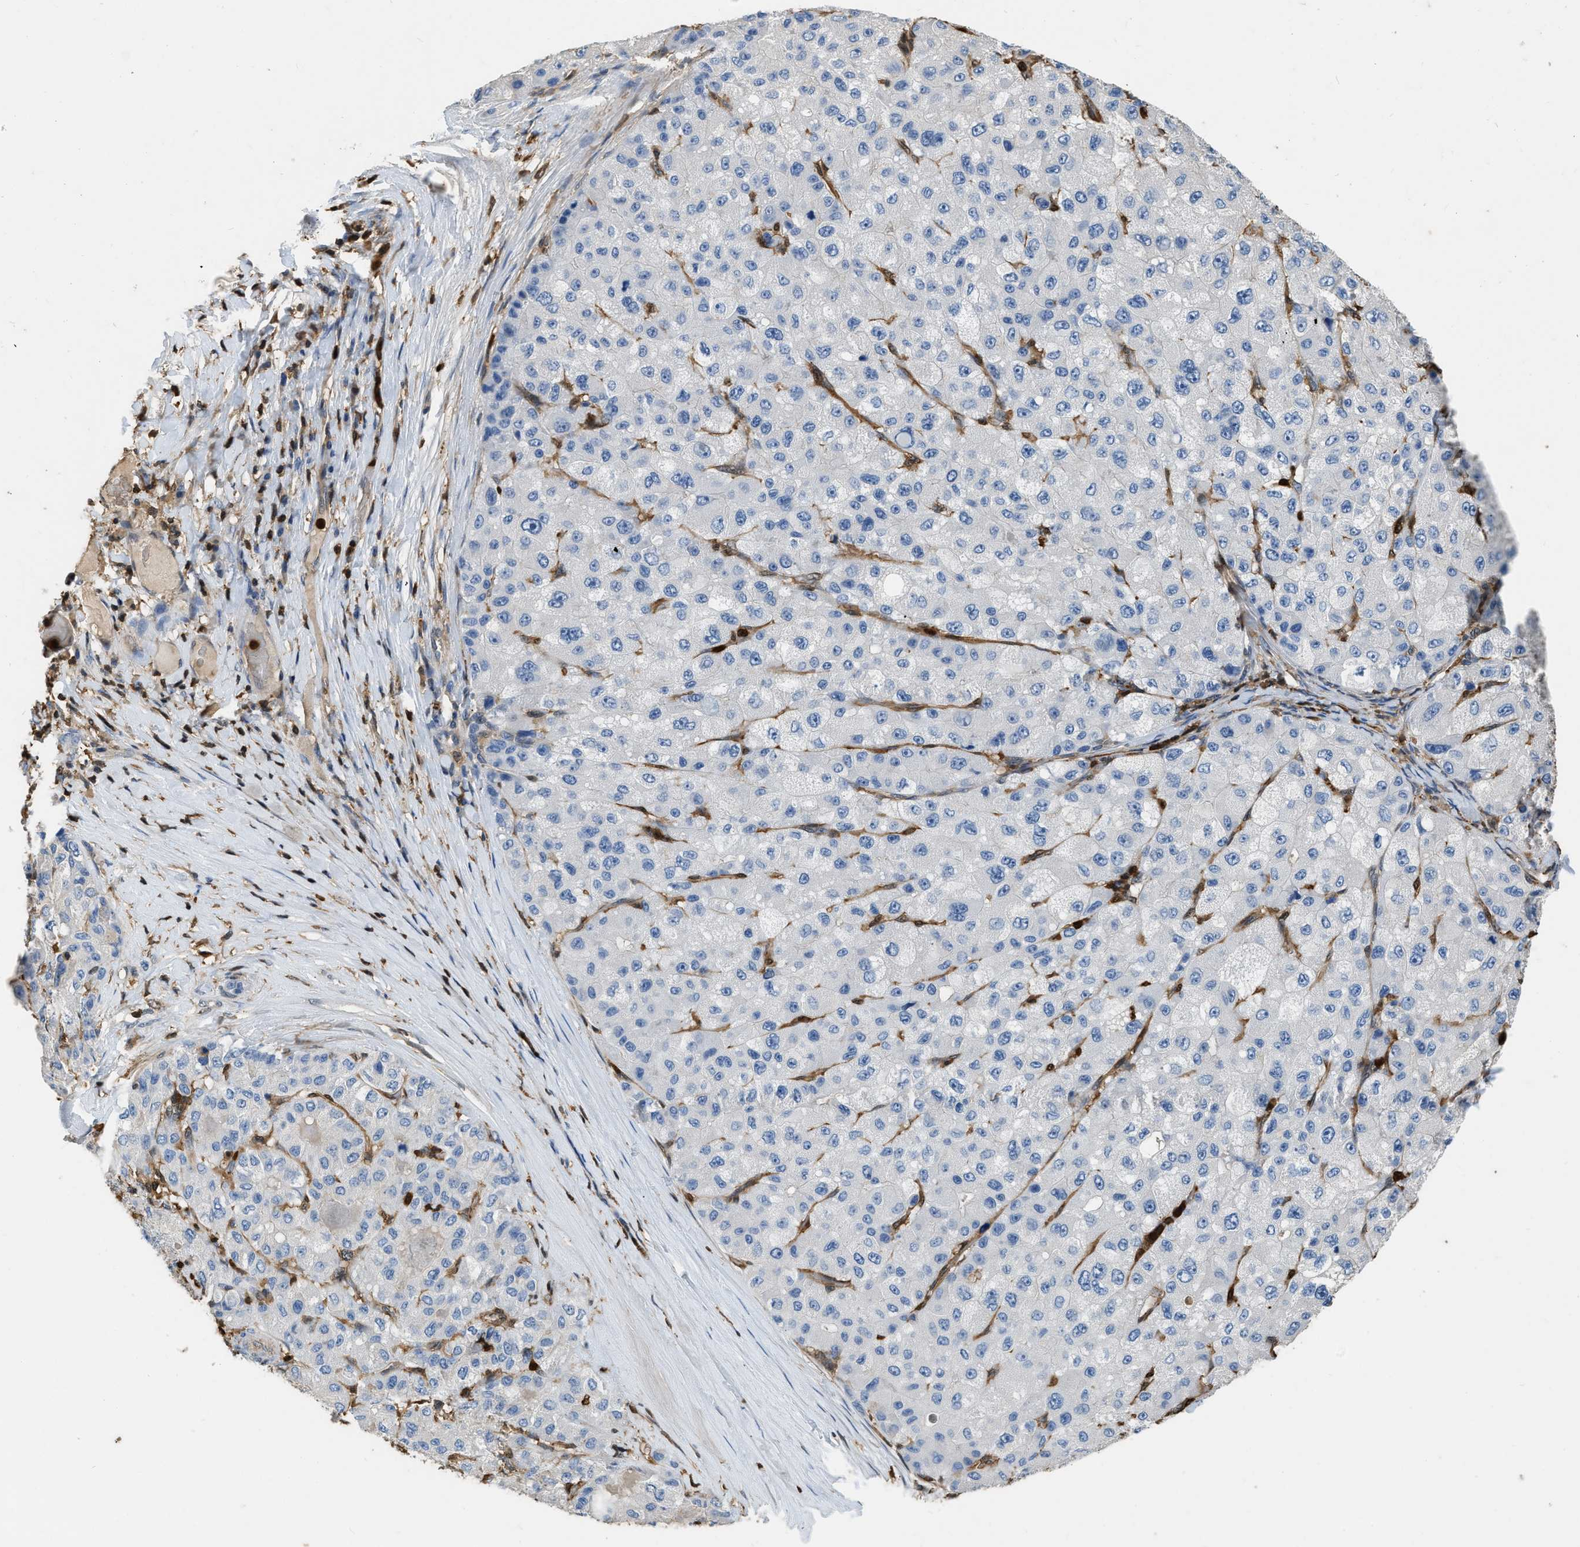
{"staining": {"intensity": "negative", "quantity": "none", "location": "none"}, "tissue": "liver cancer", "cell_type": "Tumor cells", "image_type": "cancer", "snomed": [{"axis": "morphology", "description": "Carcinoma, Hepatocellular, NOS"}, {"axis": "topography", "description": "Liver"}], "caption": "Tumor cells are negative for brown protein staining in liver cancer.", "gene": "ARHGDIB", "patient": {"sex": "male", "age": 80}}